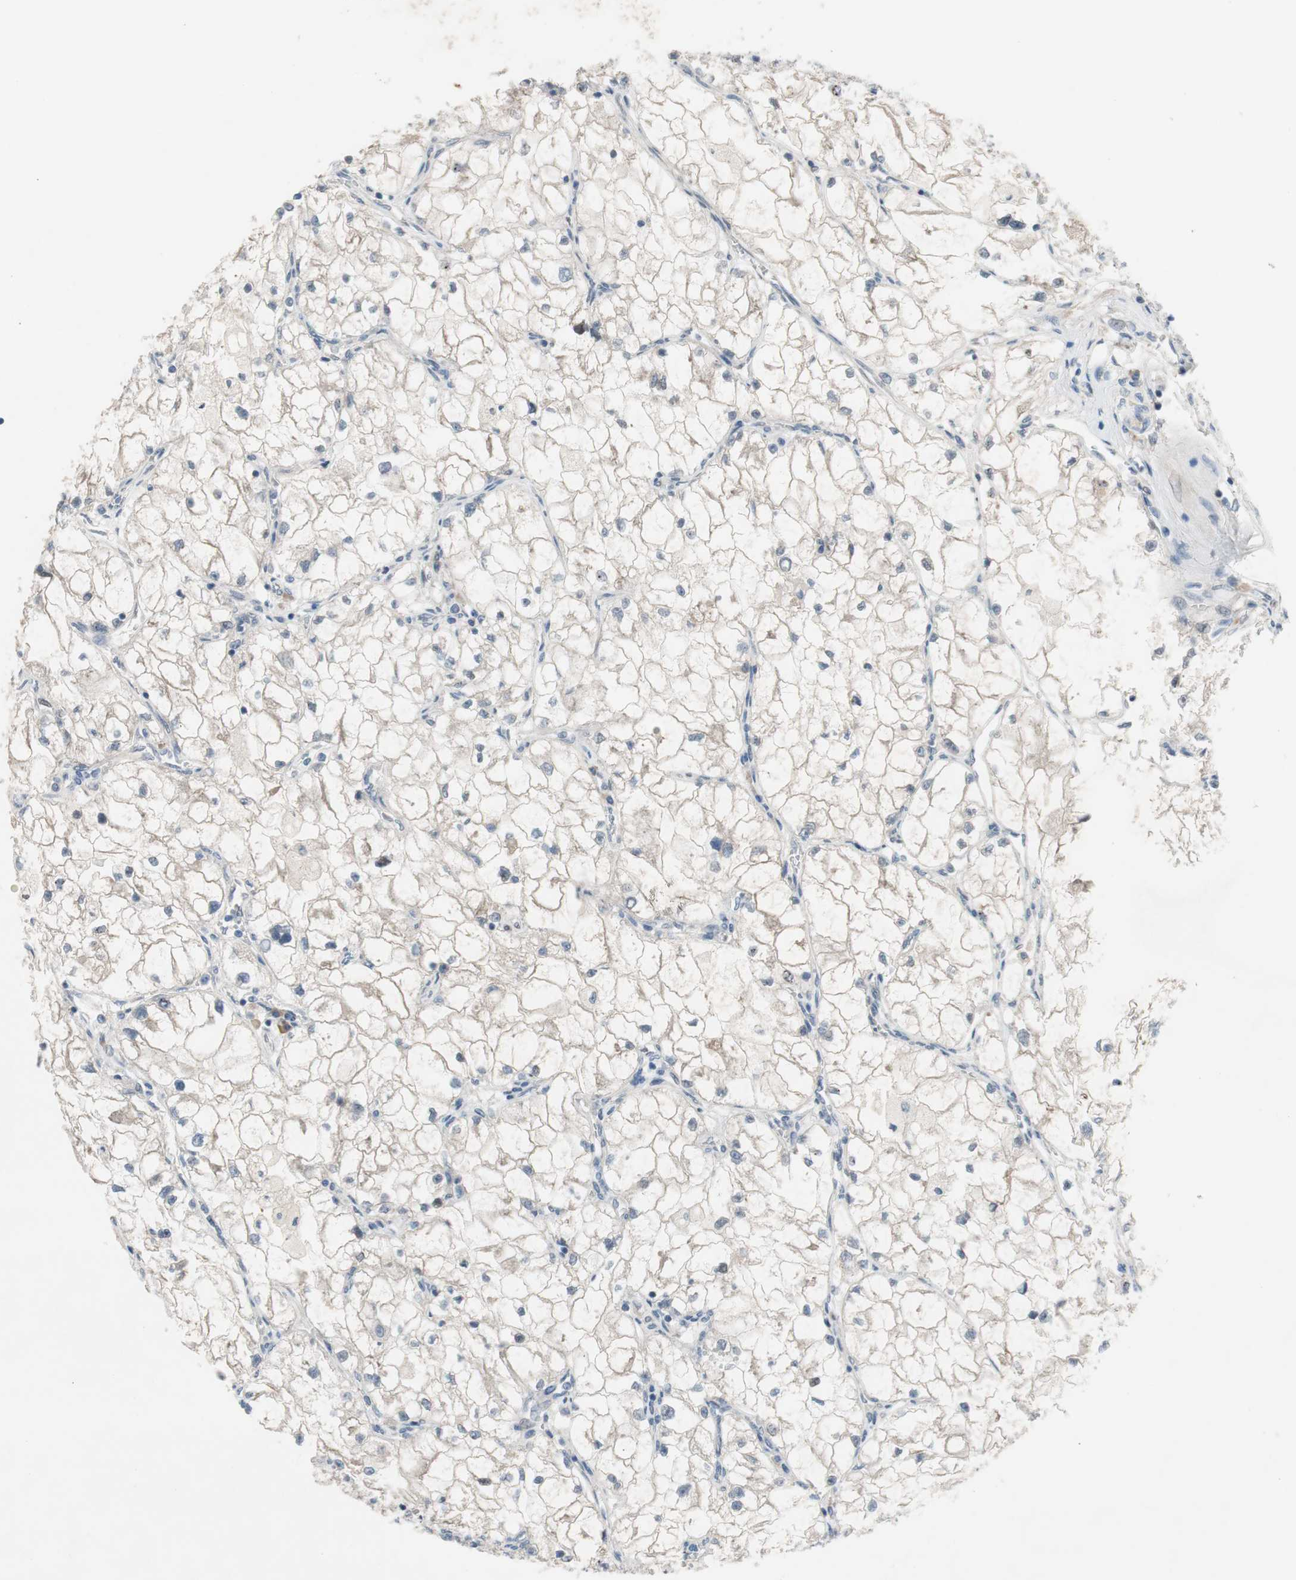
{"staining": {"intensity": "negative", "quantity": "none", "location": "none"}, "tissue": "renal cancer", "cell_type": "Tumor cells", "image_type": "cancer", "snomed": [{"axis": "morphology", "description": "Adenocarcinoma, NOS"}, {"axis": "topography", "description": "Kidney"}], "caption": "This is a micrograph of IHC staining of renal cancer (adenocarcinoma), which shows no positivity in tumor cells. (Stains: DAB (3,3'-diaminobenzidine) IHC with hematoxylin counter stain, Microscopy: brightfield microscopy at high magnification).", "gene": "TACR3", "patient": {"sex": "female", "age": 70}}